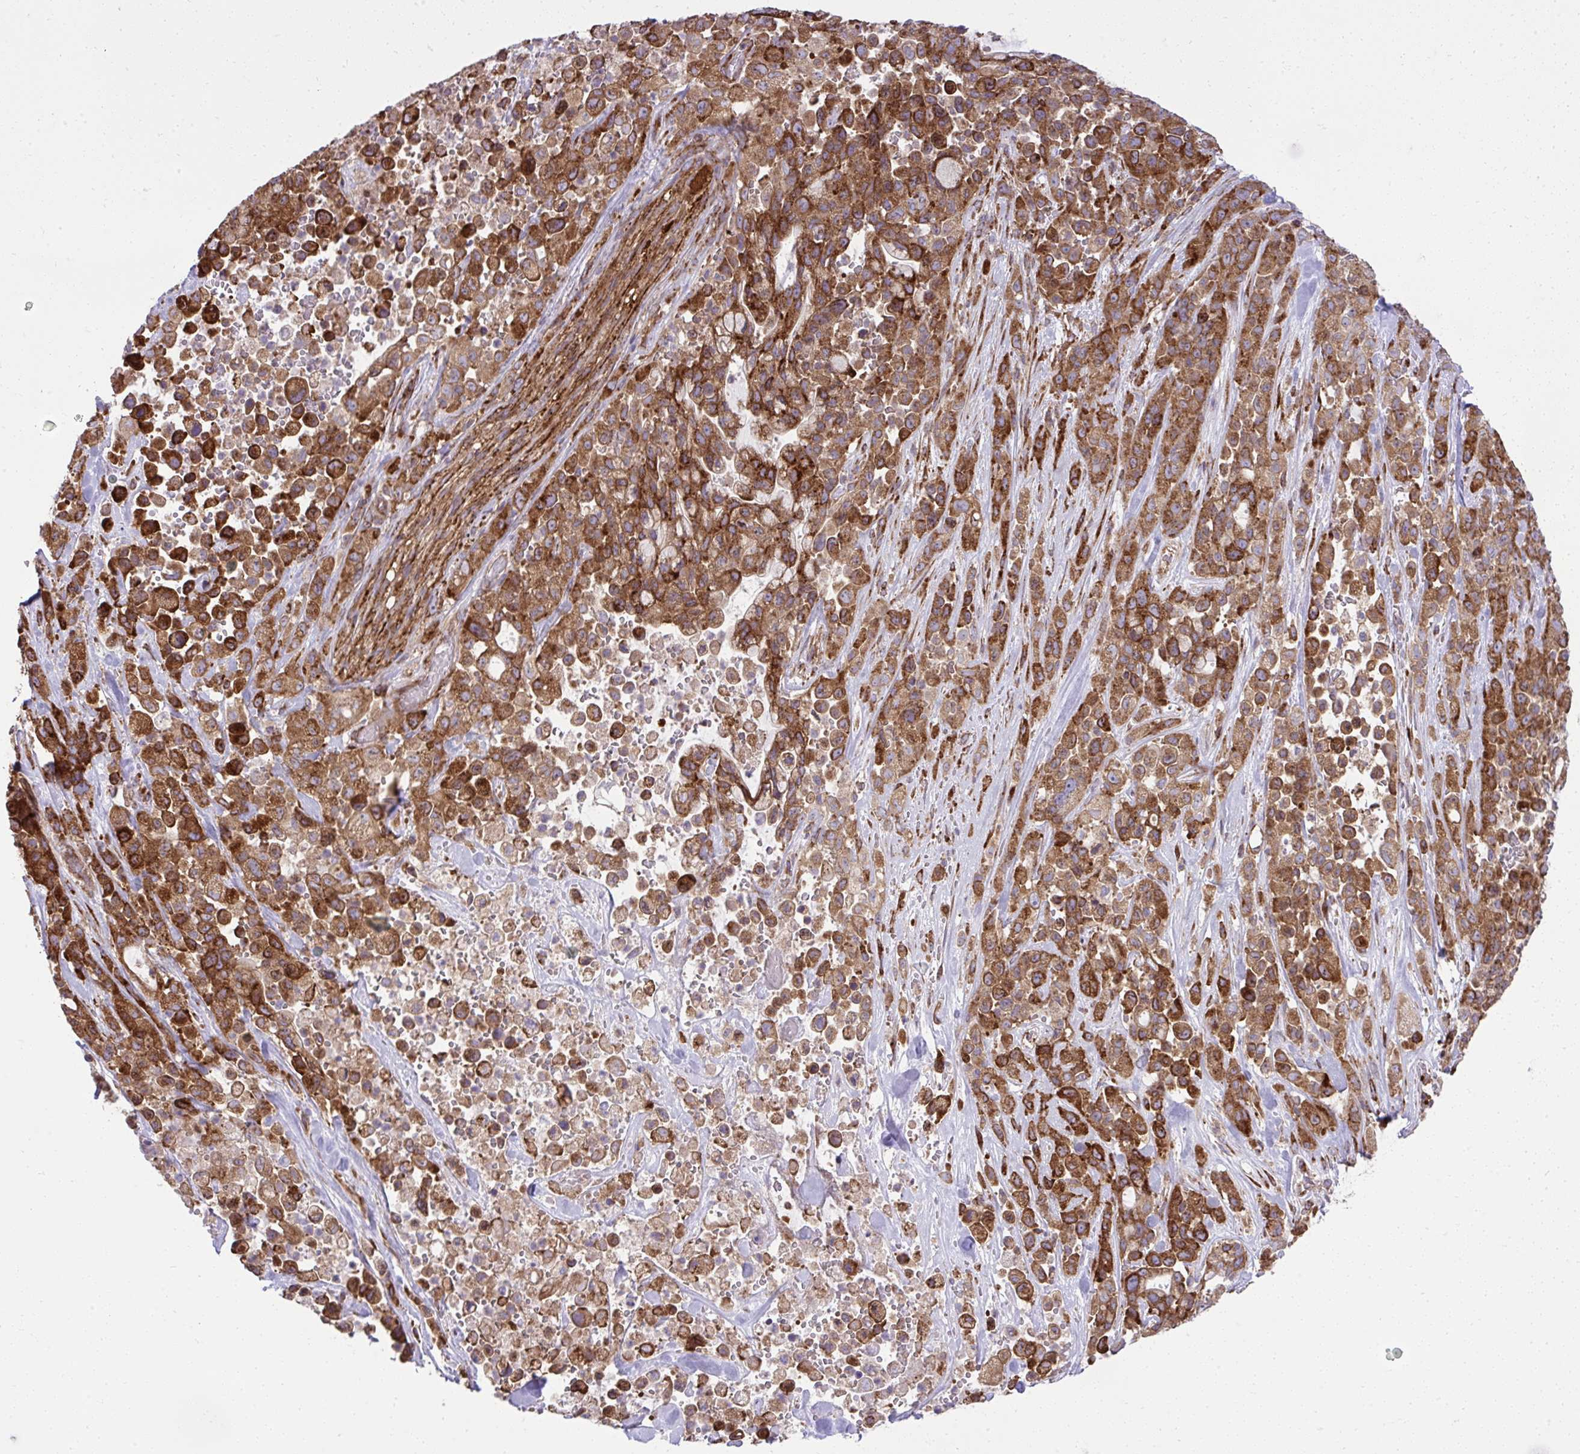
{"staining": {"intensity": "strong", "quantity": ">75%", "location": "cytoplasmic/membranous"}, "tissue": "pancreatic cancer", "cell_type": "Tumor cells", "image_type": "cancer", "snomed": [{"axis": "morphology", "description": "Adenocarcinoma, NOS"}, {"axis": "topography", "description": "Pancreas"}], "caption": "Human pancreatic cancer (adenocarcinoma) stained with a brown dye reveals strong cytoplasmic/membranous positive staining in approximately >75% of tumor cells.", "gene": "NMNAT3", "patient": {"sex": "male", "age": 44}}